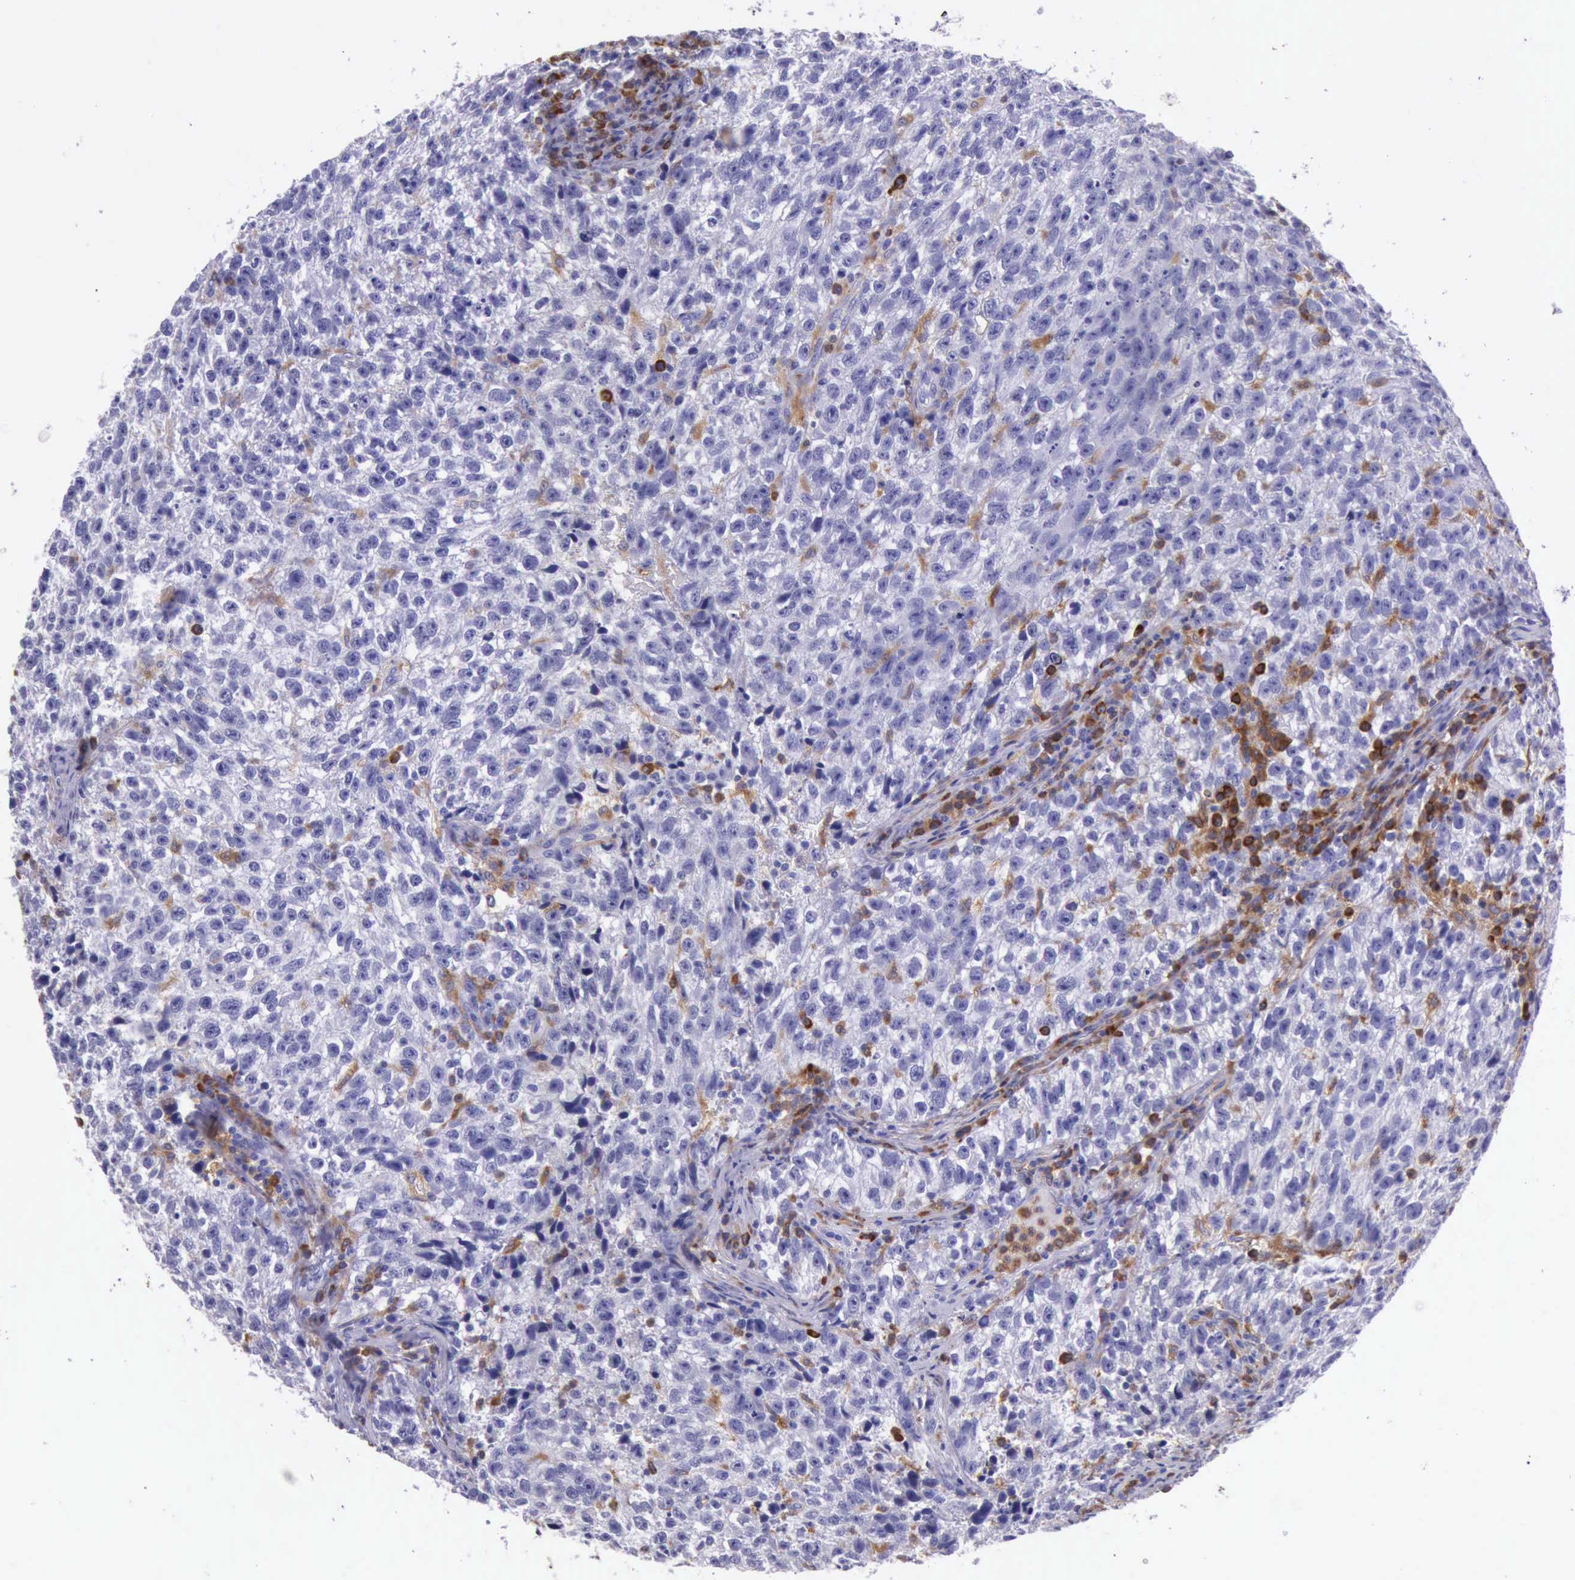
{"staining": {"intensity": "negative", "quantity": "none", "location": "none"}, "tissue": "testis cancer", "cell_type": "Tumor cells", "image_type": "cancer", "snomed": [{"axis": "morphology", "description": "Seminoma, NOS"}, {"axis": "topography", "description": "Testis"}], "caption": "The micrograph displays no significant staining in tumor cells of testis seminoma.", "gene": "BTK", "patient": {"sex": "male", "age": 38}}